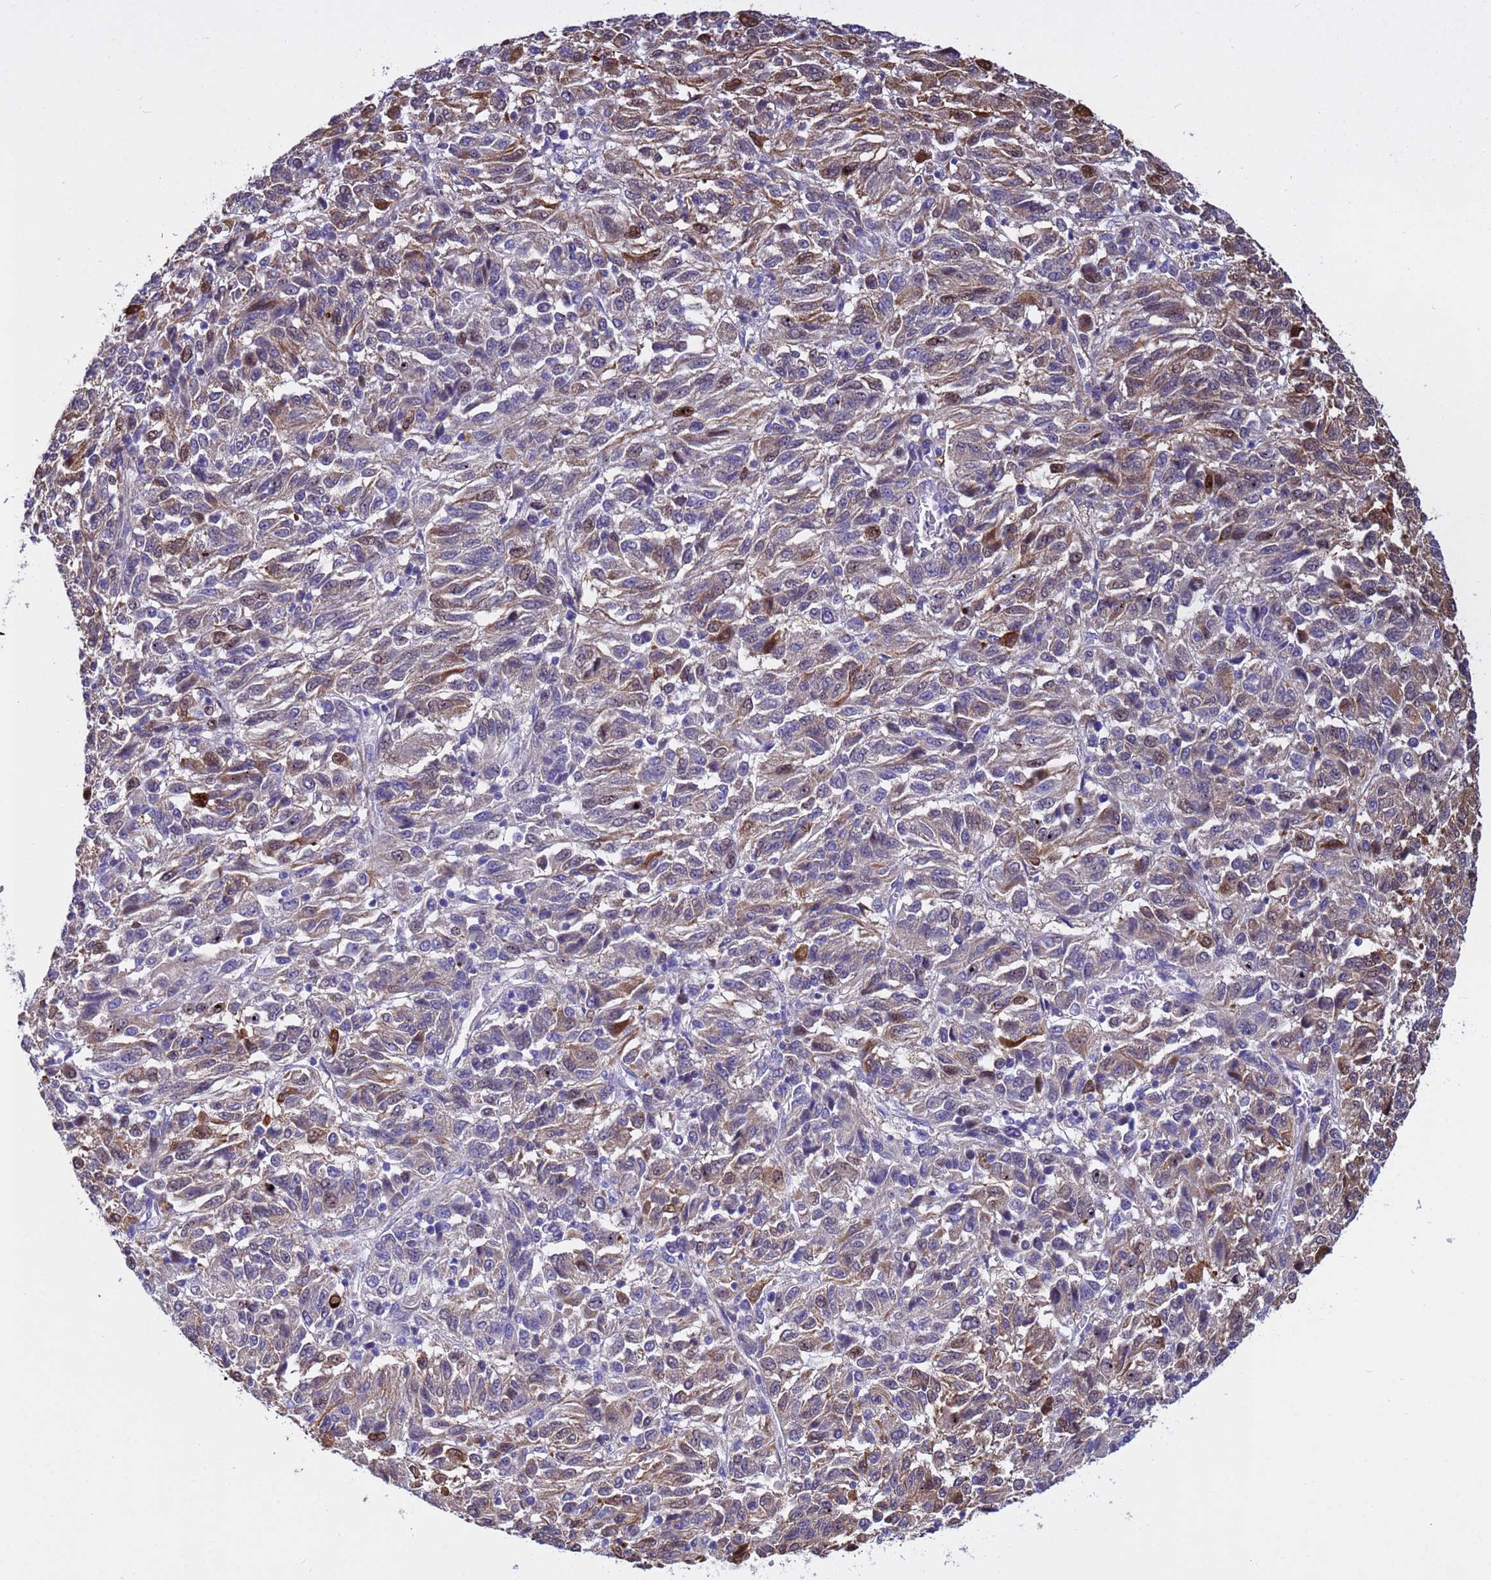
{"staining": {"intensity": "moderate", "quantity": "25%-75%", "location": "cytoplasmic/membranous,nuclear"}, "tissue": "melanoma", "cell_type": "Tumor cells", "image_type": "cancer", "snomed": [{"axis": "morphology", "description": "Malignant melanoma, Metastatic site"}, {"axis": "topography", "description": "Lung"}], "caption": "Malignant melanoma (metastatic site) stained for a protein exhibits moderate cytoplasmic/membranous and nuclear positivity in tumor cells.", "gene": "TUBGCP3", "patient": {"sex": "male", "age": 64}}